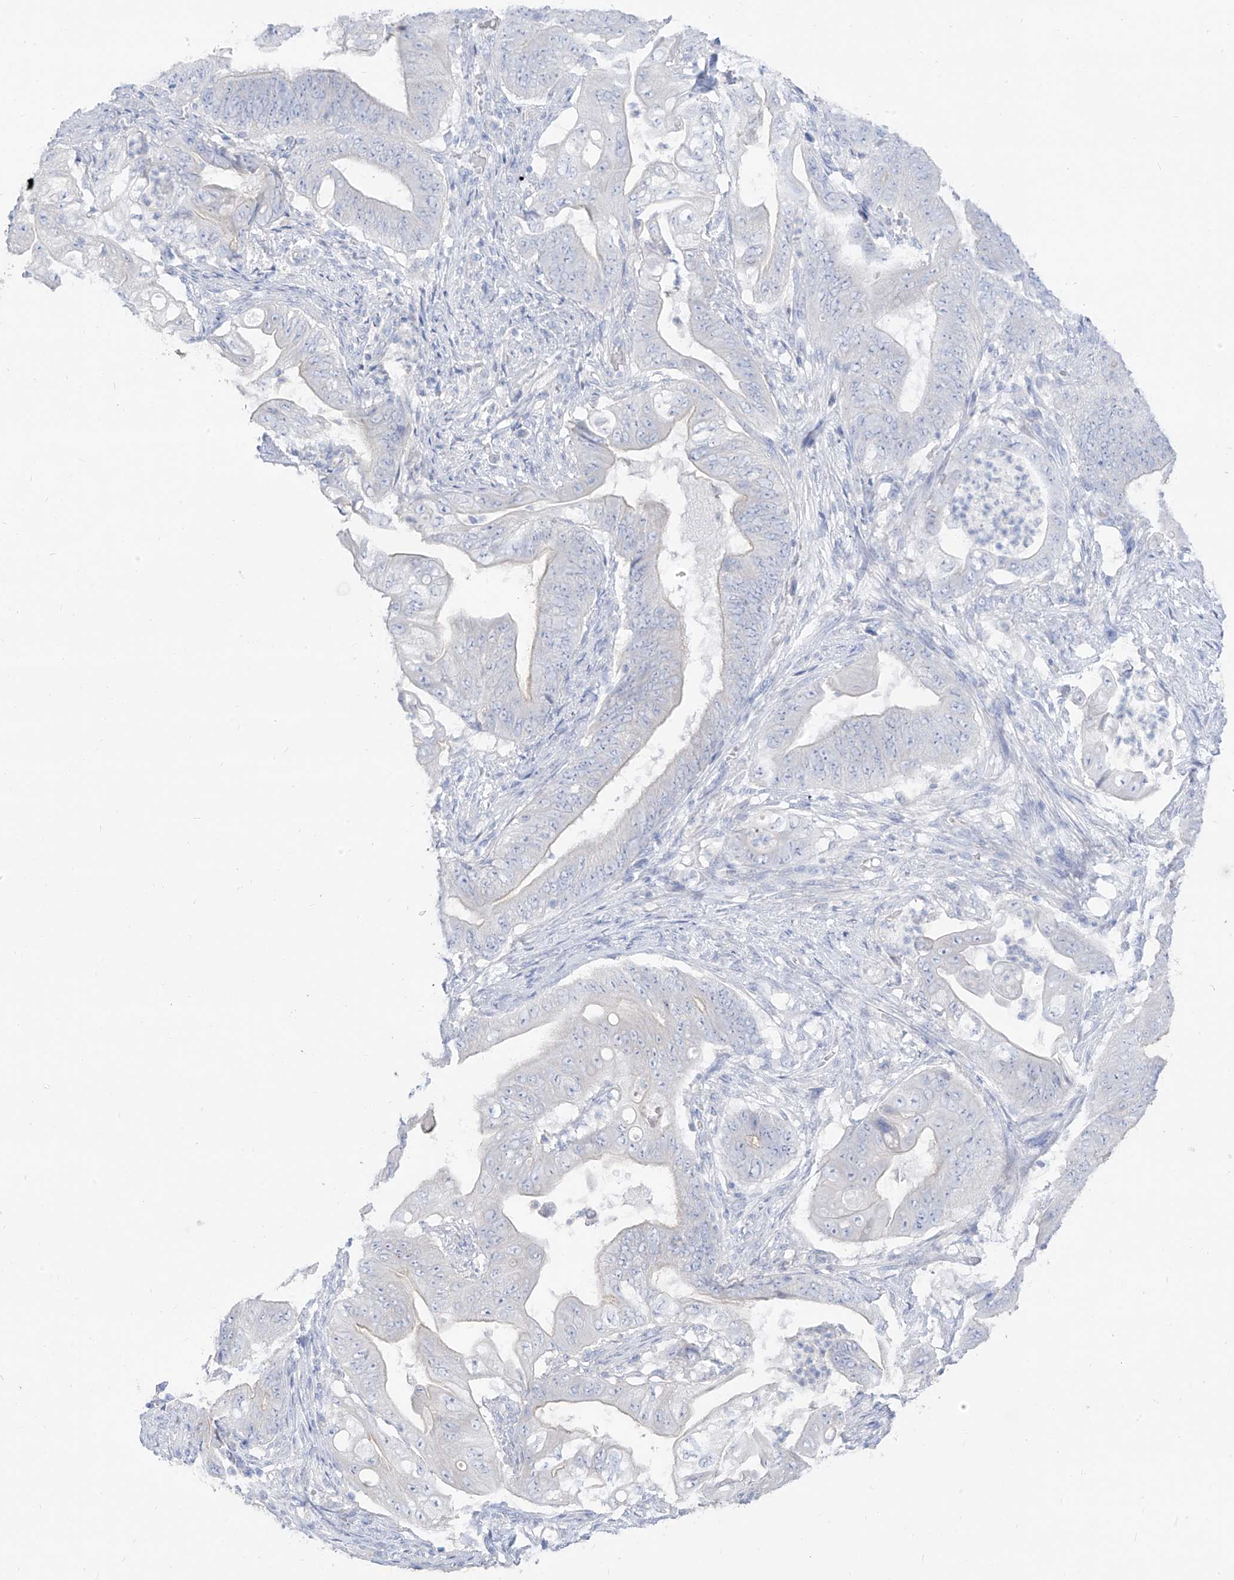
{"staining": {"intensity": "negative", "quantity": "none", "location": "none"}, "tissue": "stomach cancer", "cell_type": "Tumor cells", "image_type": "cancer", "snomed": [{"axis": "morphology", "description": "Adenocarcinoma, NOS"}, {"axis": "topography", "description": "Stomach"}], "caption": "An immunohistochemistry photomicrograph of stomach cancer is shown. There is no staining in tumor cells of stomach cancer.", "gene": "ARHGEF40", "patient": {"sex": "female", "age": 73}}